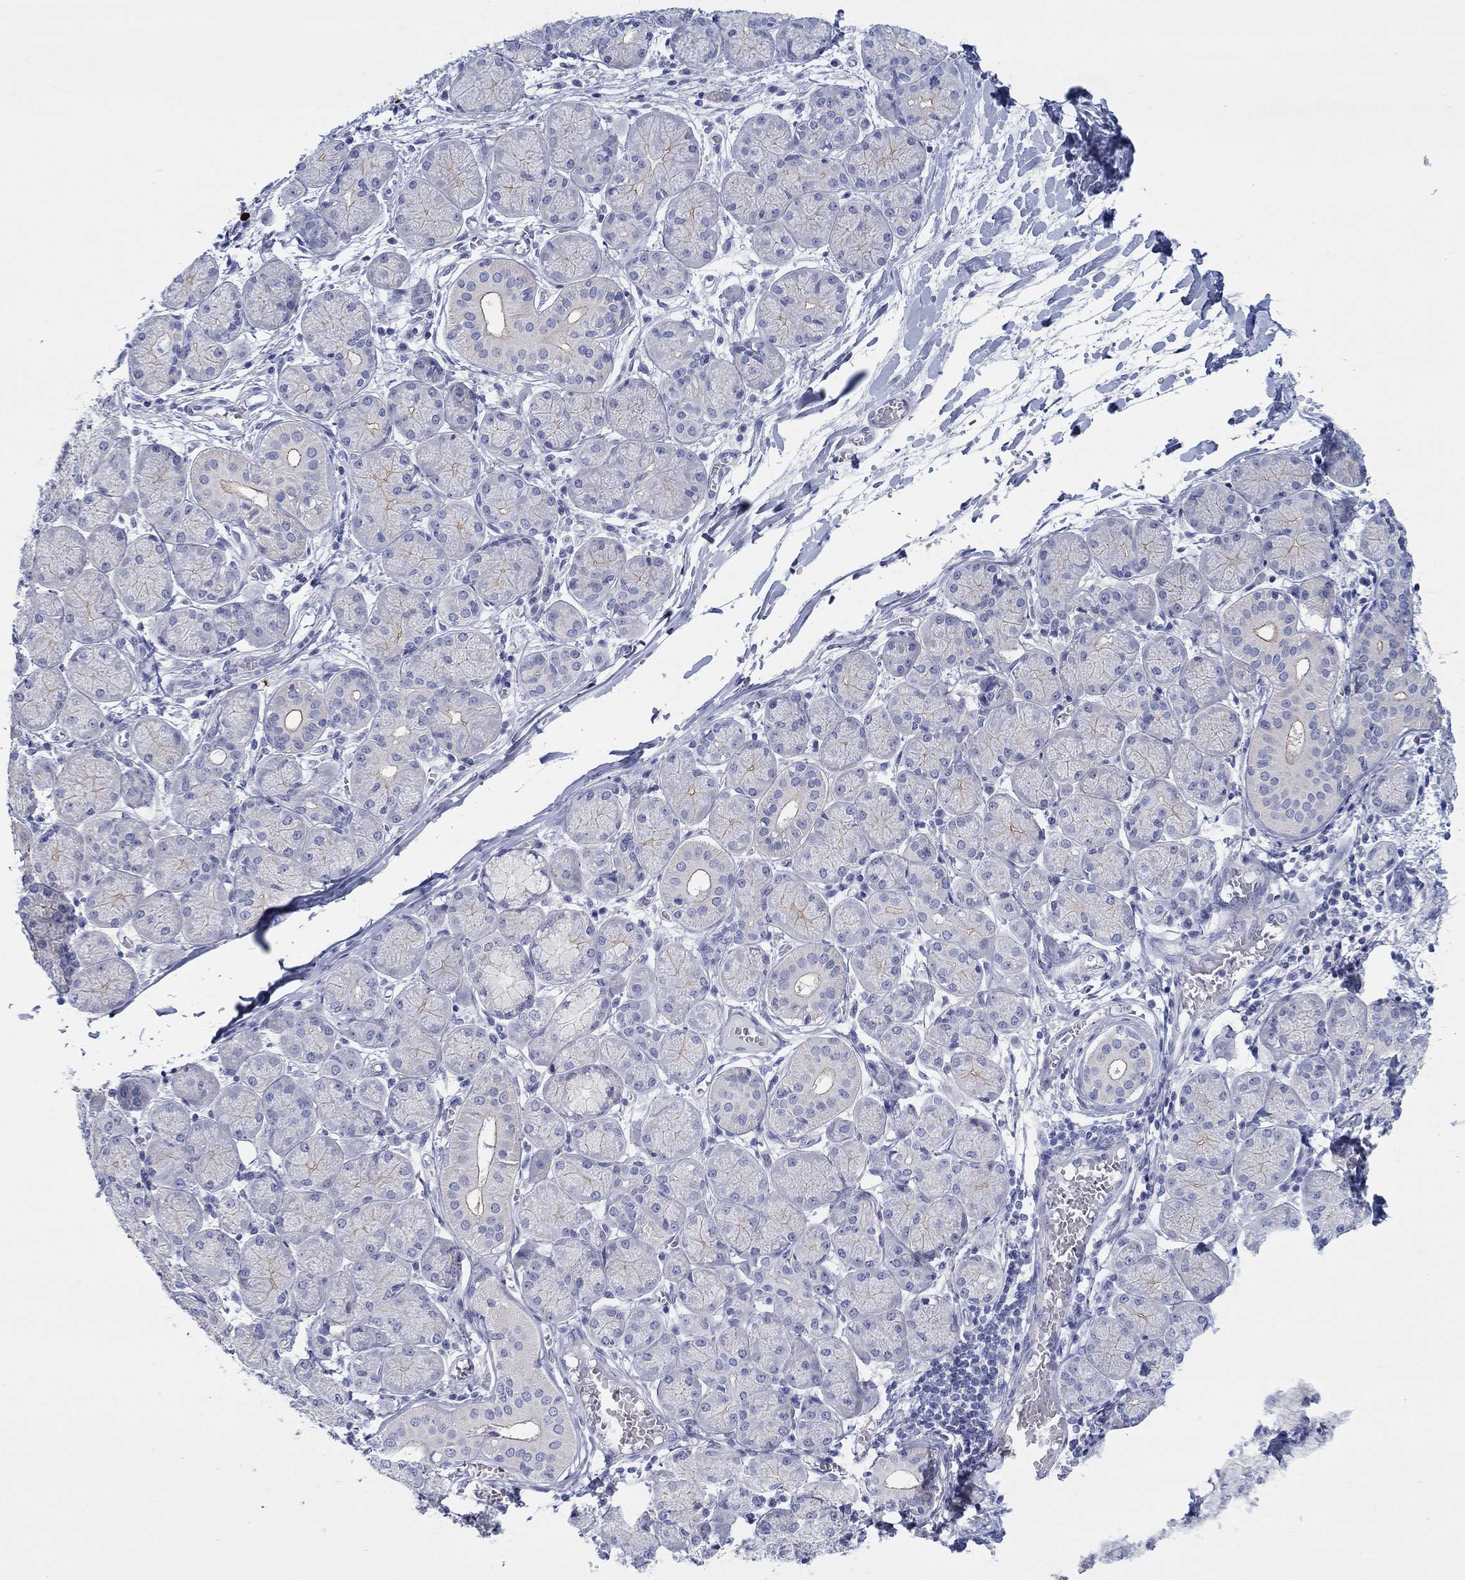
{"staining": {"intensity": "moderate", "quantity": "<25%", "location": "cytoplasmic/membranous"}, "tissue": "salivary gland", "cell_type": "Glandular cells", "image_type": "normal", "snomed": [{"axis": "morphology", "description": "Normal tissue, NOS"}, {"axis": "topography", "description": "Salivary gland"}, {"axis": "topography", "description": "Peripheral nerve tissue"}], "caption": "Normal salivary gland displays moderate cytoplasmic/membranous positivity in approximately <25% of glandular cells.", "gene": "HAPLN4", "patient": {"sex": "female", "age": 24}}